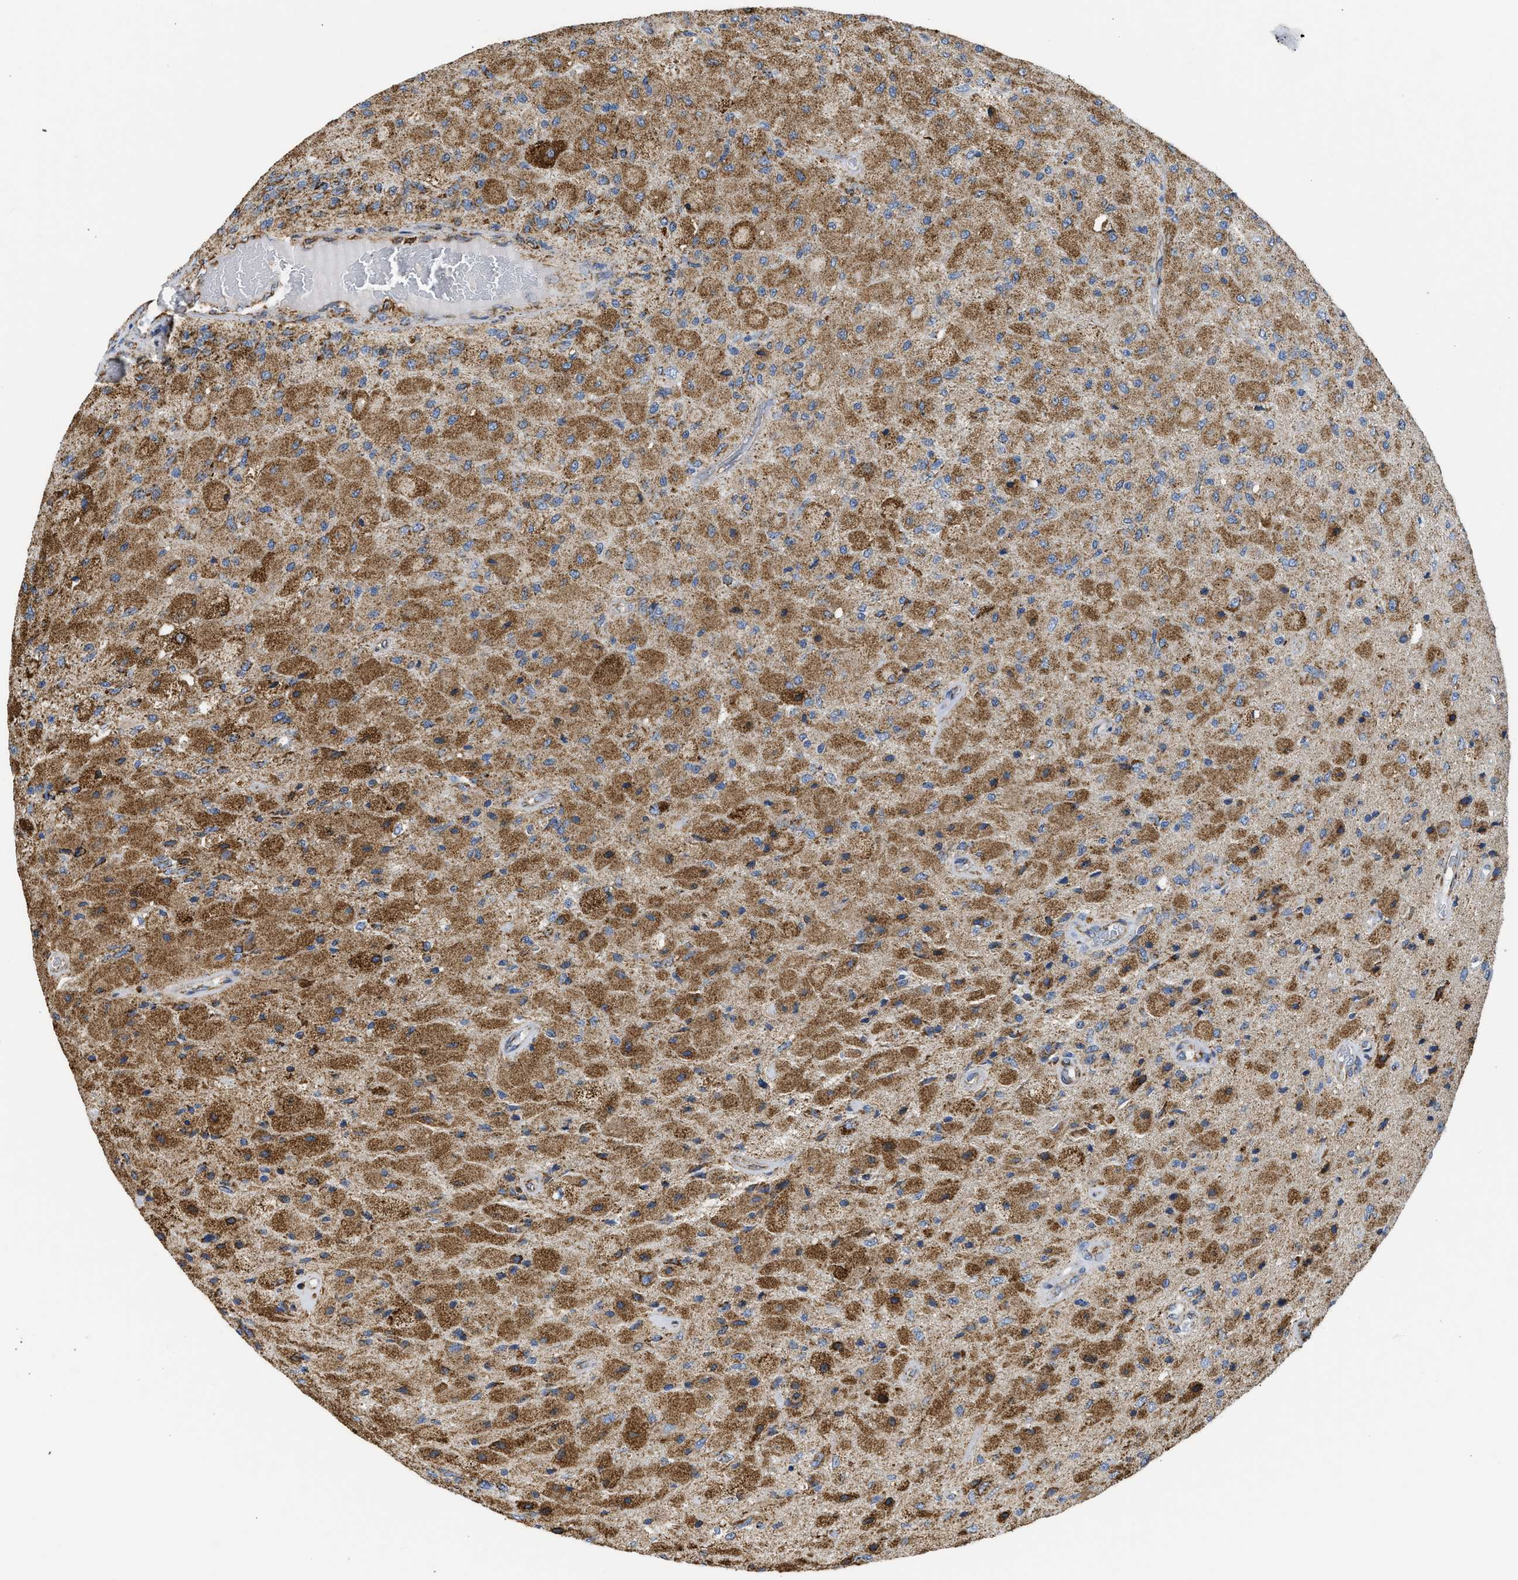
{"staining": {"intensity": "moderate", "quantity": ">75%", "location": "cytoplasmic/membranous"}, "tissue": "glioma", "cell_type": "Tumor cells", "image_type": "cancer", "snomed": [{"axis": "morphology", "description": "Normal tissue, NOS"}, {"axis": "morphology", "description": "Glioma, malignant, High grade"}, {"axis": "topography", "description": "Cerebral cortex"}], "caption": "Protein expression analysis of human malignant glioma (high-grade) reveals moderate cytoplasmic/membranous staining in about >75% of tumor cells. The staining is performed using DAB (3,3'-diaminobenzidine) brown chromogen to label protein expression. The nuclei are counter-stained blue using hematoxylin.", "gene": "CYCS", "patient": {"sex": "male", "age": 77}}